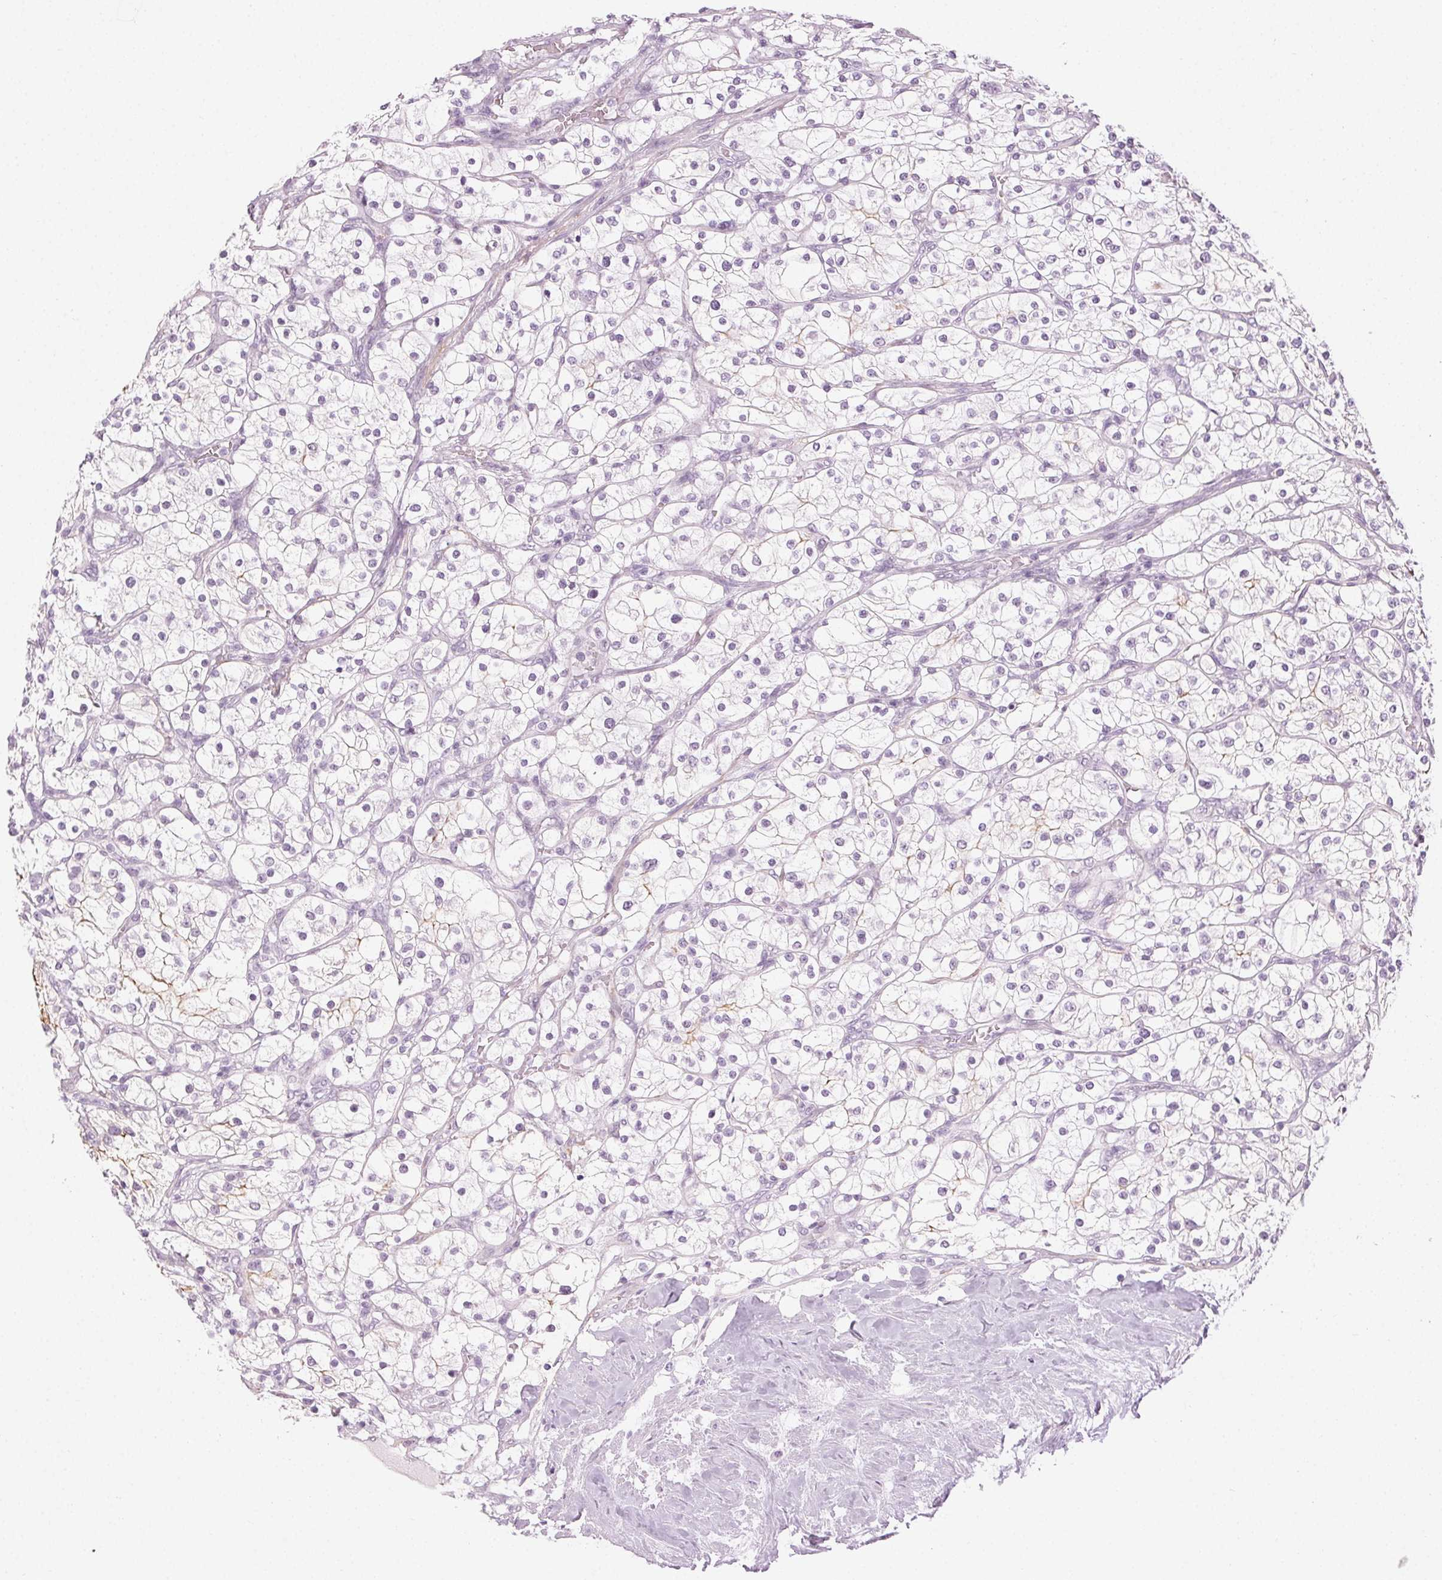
{"staining": {"intensity": "negative", "quantity": "none", "location": "none"}, "tissue": "renal cancer", "cell_type": "Tumor cells", "image_type": "cancer", "snomed": [{"axis": "morphology", "description": "Adenocarcinoma, NOS"}, {"axis": "topography", "description": "Kidney"}], "caption": "Tumor cells show no significant protein expression in renal cancer (adenocarcinoma).", "gene": "AIF1L", "patient": {"sex": "male", "age": 80}}